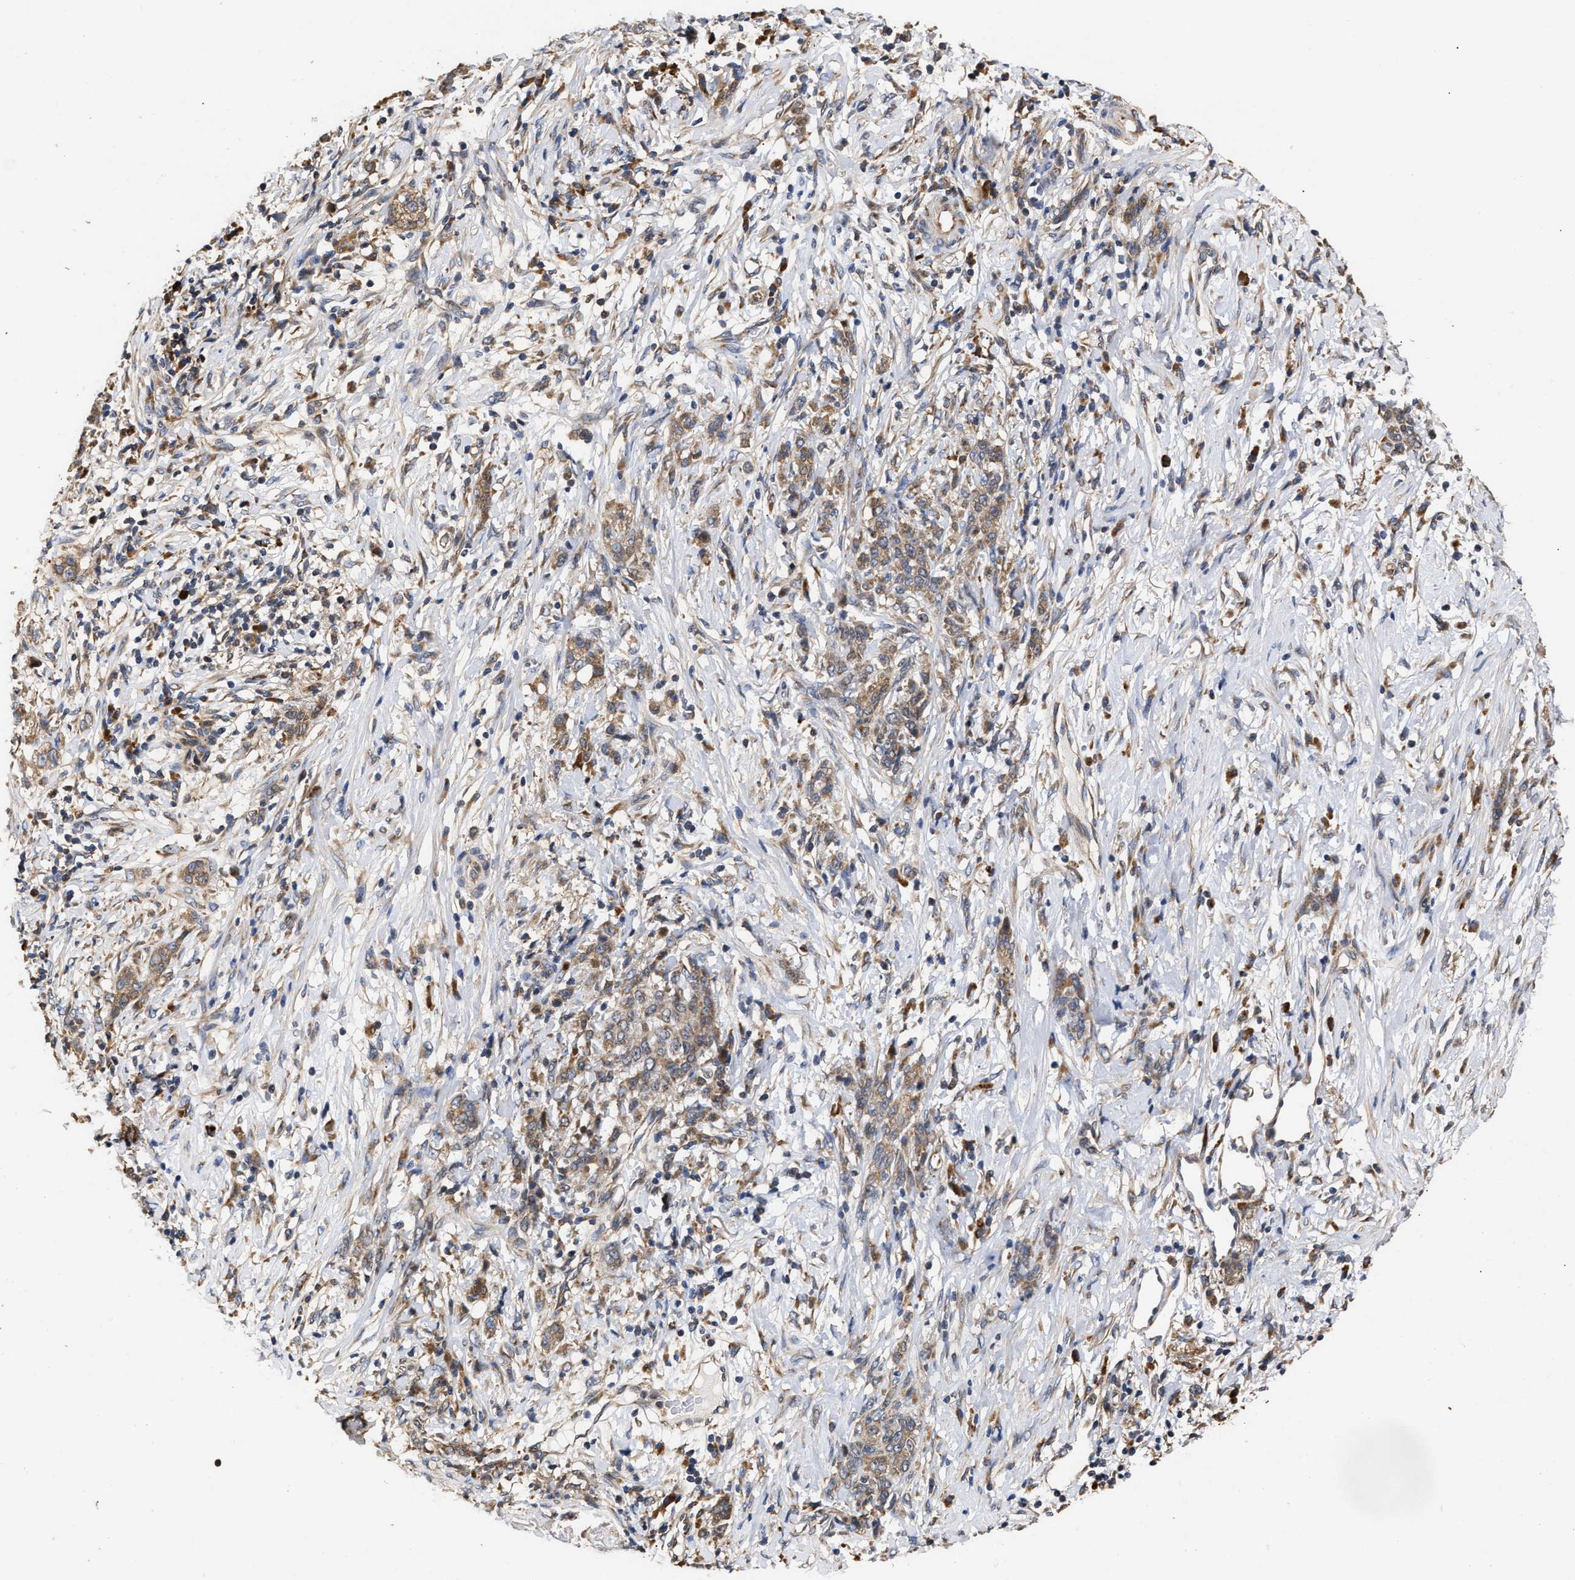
{"staining": {"intensity": "moderate", "quantity": "25%-75%", "location": "cytoplasmic/membranous"}, "tissue": "stomach cancer", "cell_type": "Tumor cells", "image_type": "cancer", "snomed": [{"axis": "morphology", "description": "Adenocarcinoma, NOS"}, {"axis": "topography", "description": "Stomach, lower"}], "caption": "Protein expression analysis of human stomach cancer (adenocarcinoma) reveals moderate cytoplasmic/membranous expression in about 25%-75% of tumor cells.", "gene": "GOSR1", "patient": {"sex": "male", "age": 88}}